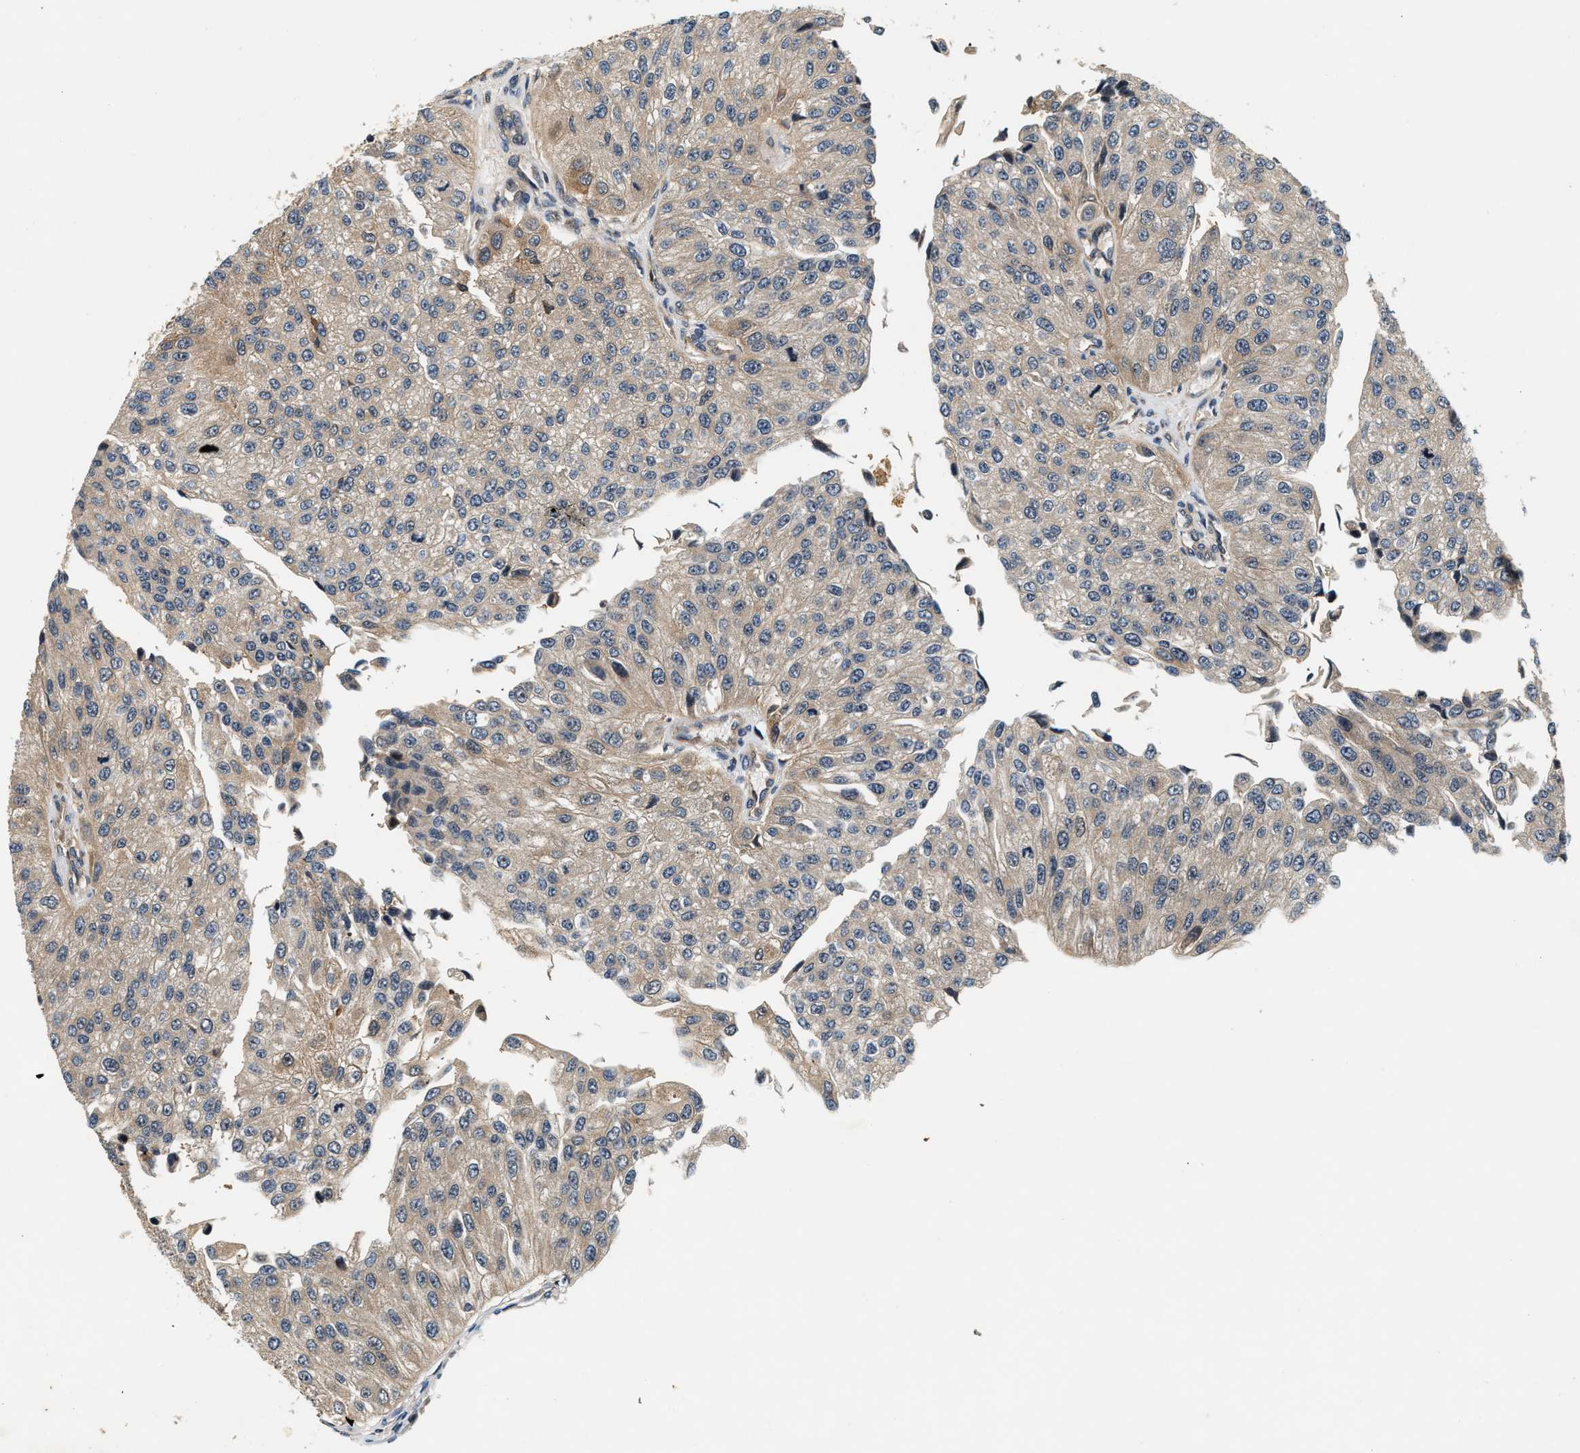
{"staining": {"intensity": "weak", "quantity": ">75%", "location": "cytoplasmic/membranous"}, "tissue": "urothelial cancer", "cell_type": "Tumor cells", "image_type": "cancer", "snomed": [{"axis": "morphology", "description": "Urothelial carcinoma, High grade"}, {"axis": "topography", "description": "Kidney"}, {"axis": "topography", "description": "Urinary bladder"}], "caption": "Immunohistochemical staining of urothelial cancer demonstrates weak cytoplasmic/membranous protein staining in approximately >75% of tumor cells.", "gene": "SAMD9", "patient": {"sex": "male", "age": 77}}